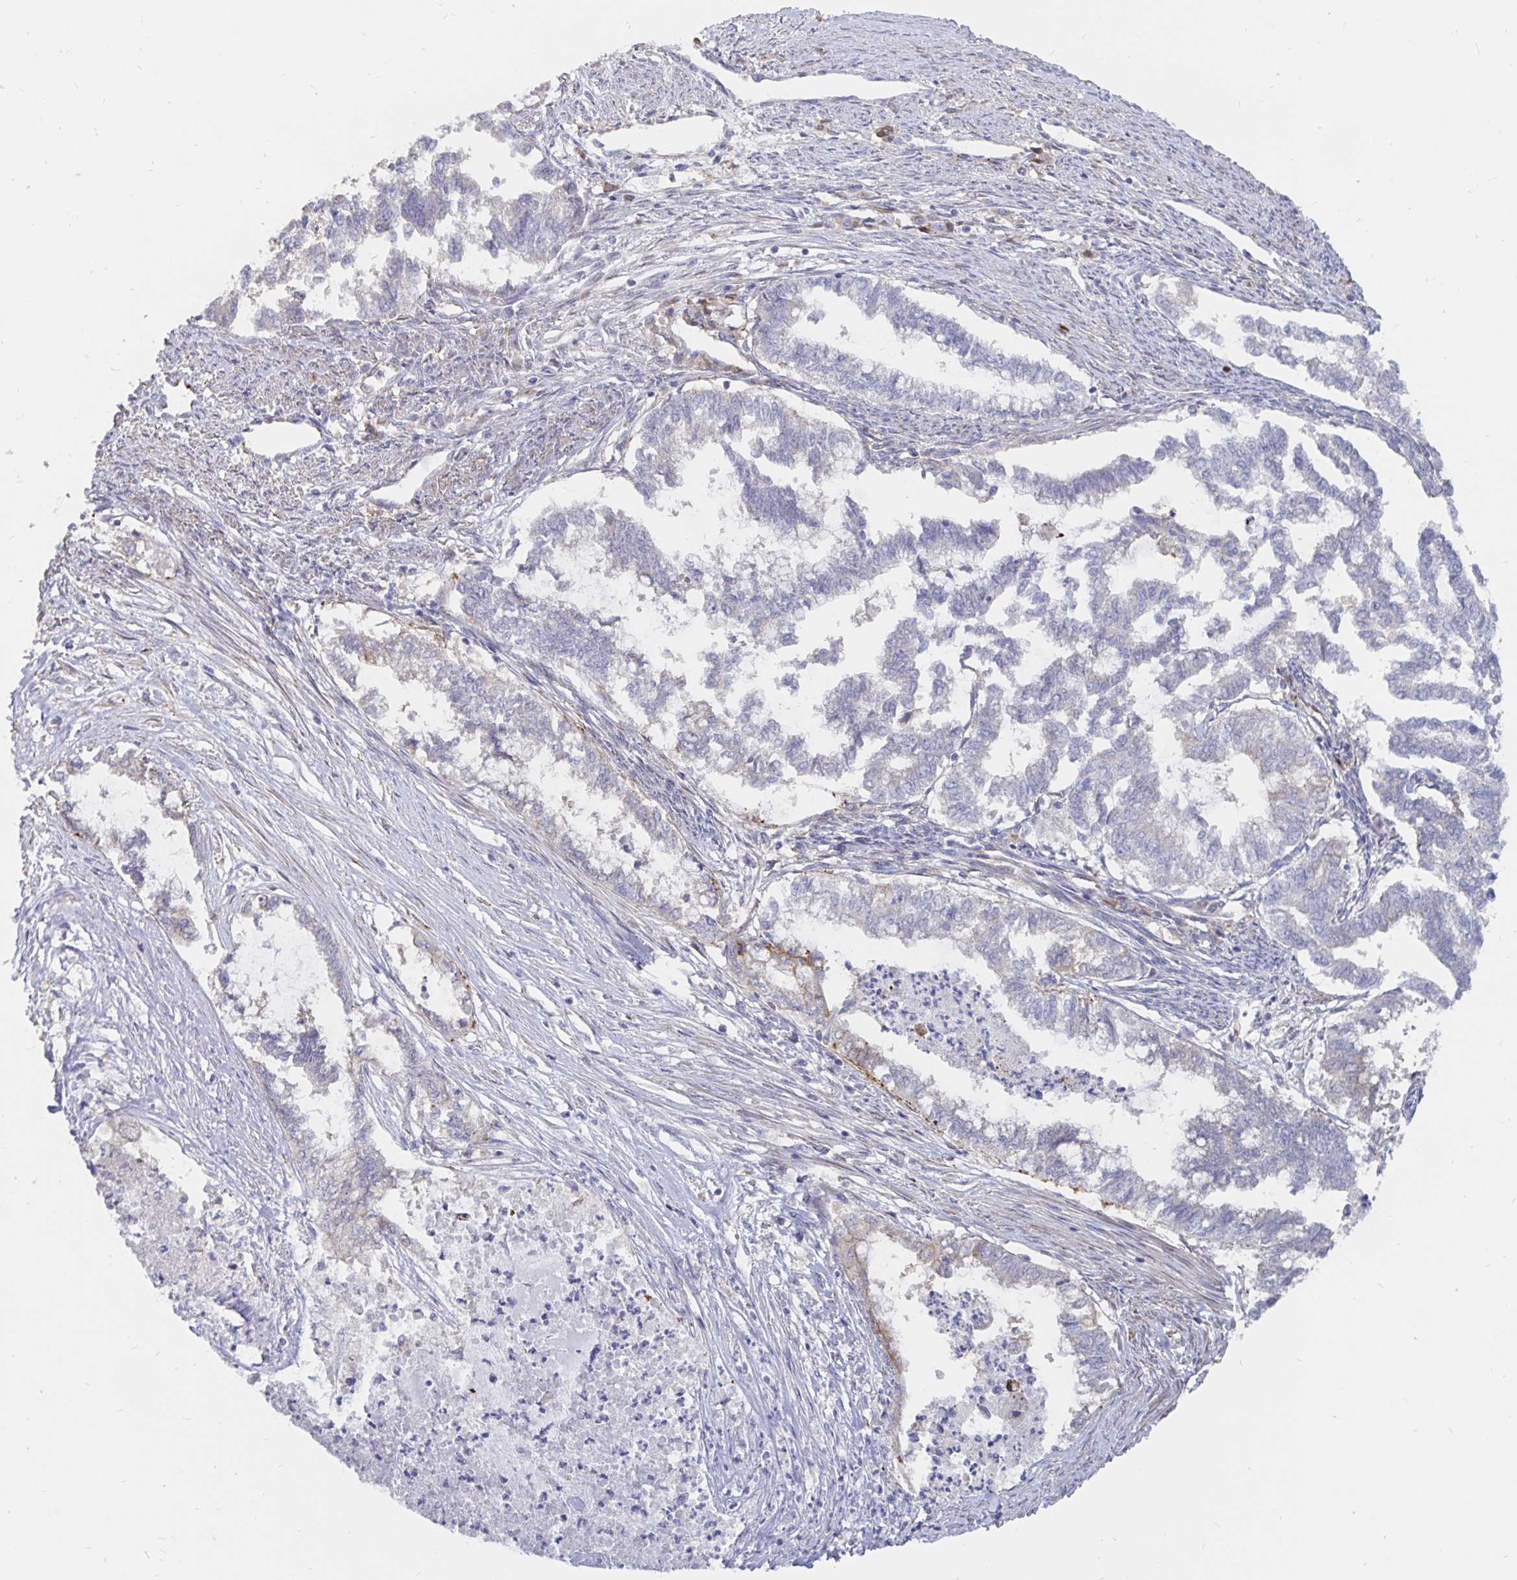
{"staining": {"intensity": "negative", "quantity": "none", "location": "none"}, "tissue": "endometrial cancer", "cell_type": "Tumor cells", "image_type": "cancer", "snomed": [{"axis": "morphology", "description": "Adenocarcinoma, NOS"}, {"axis": "topography", "description": "Endometrium"}], "caption": "An immunohistochemistry histopathology image of endometrial cancer is shown. There is no staining in tumor cells of endometrial cancer.", "gene": "KCTD19", "patient": {"sex": "female", "age": 79}}